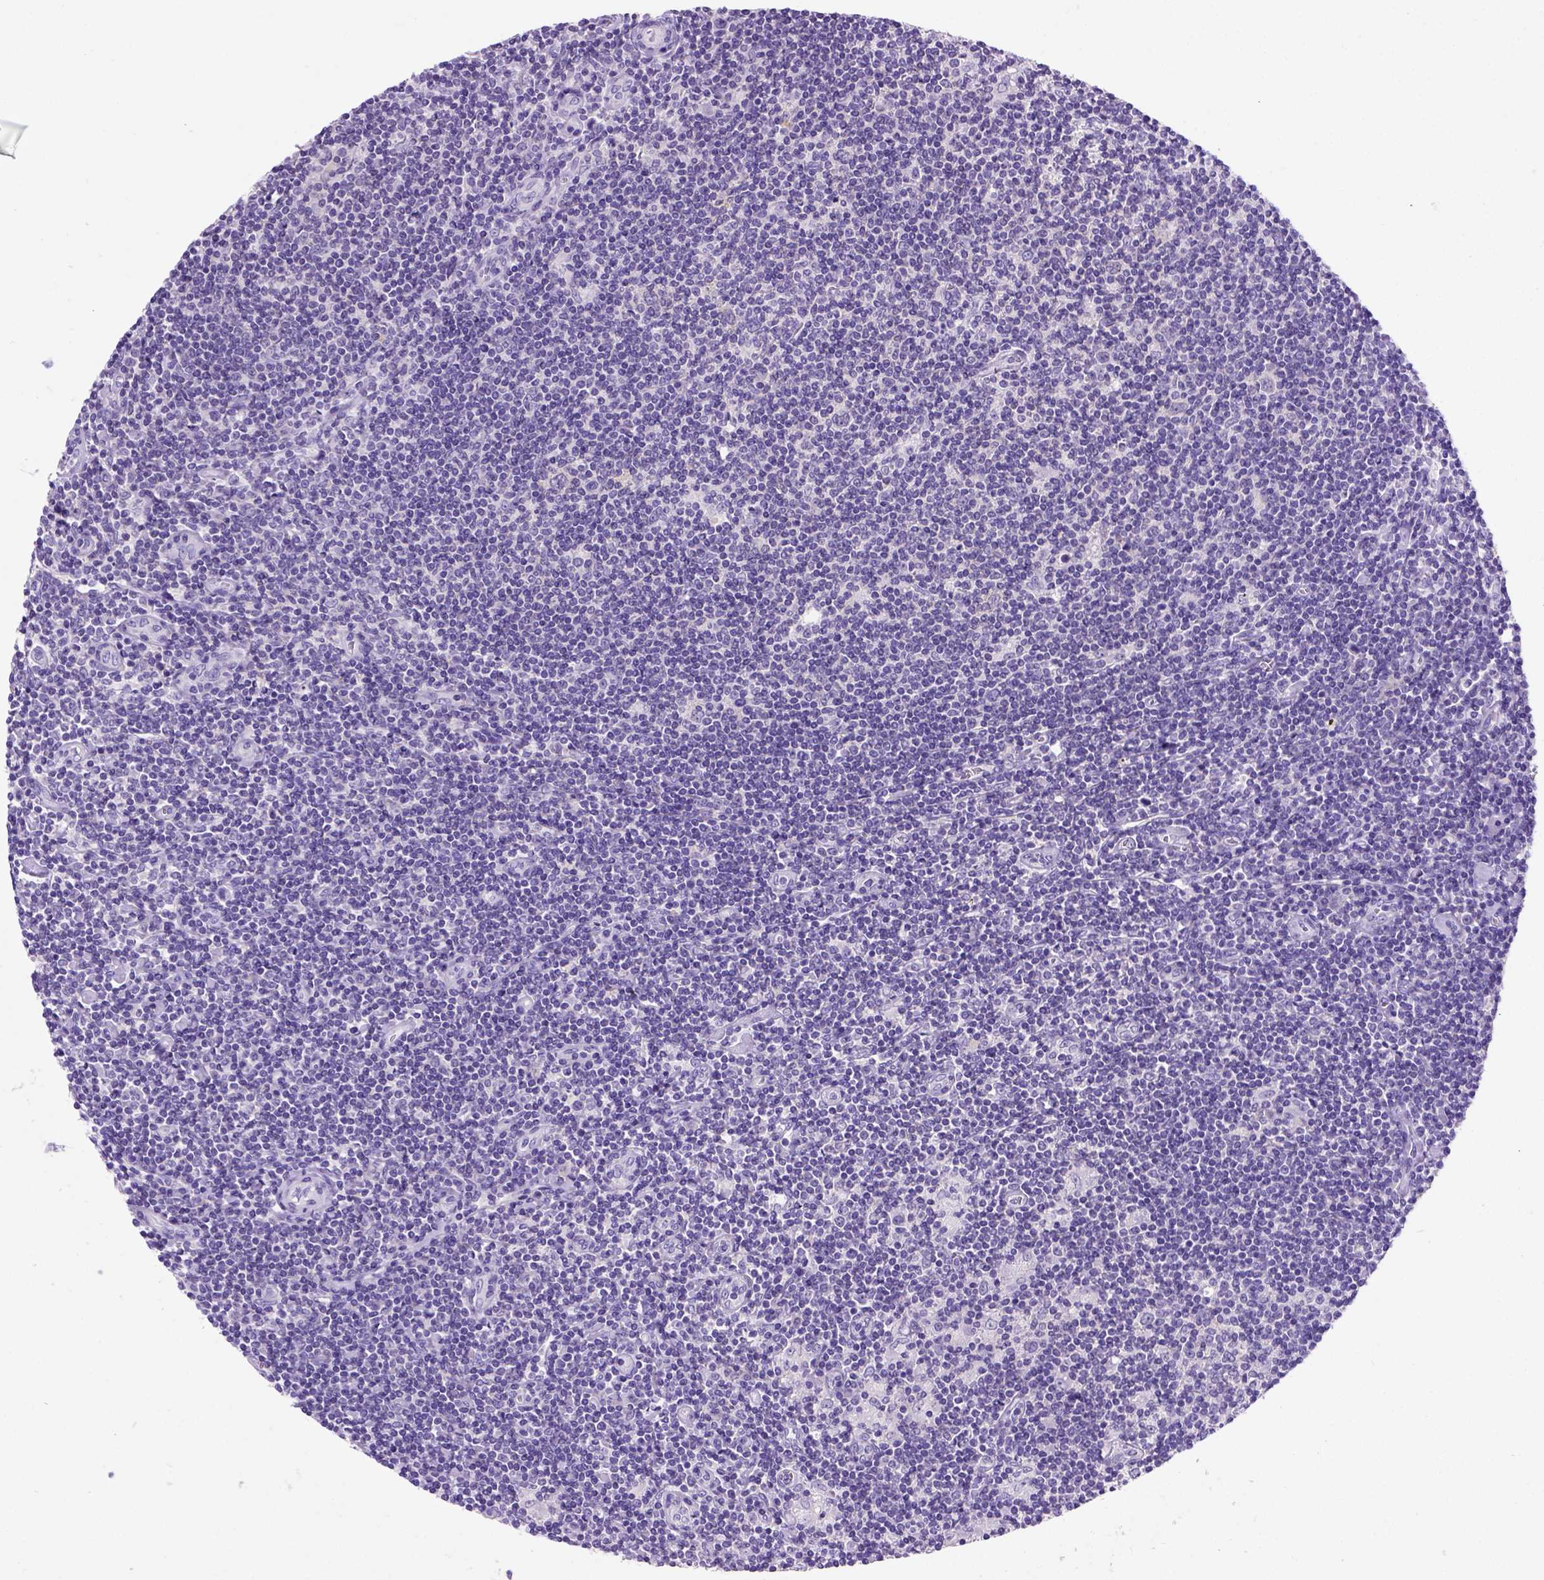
{"staining": {"intensity": "negative", "quantity": "none", "location": "none"}, "tissue": "lymphoma", "cell_type": "Tumor cells", "image_type": "cancer", "snomed": [{"axis": "morphology", "description": "Hodgkin's disease, NOS"}, {"axis": "topography", "description": "Lymph node"}], "caption": "Tumor cells are negative for brown protein staining in lymphoma. (Immunohistochemistry, brightfield microscopy, high magnification).", "gene": "FOXI1", "patient": {"sex": "male", "age": 40}}